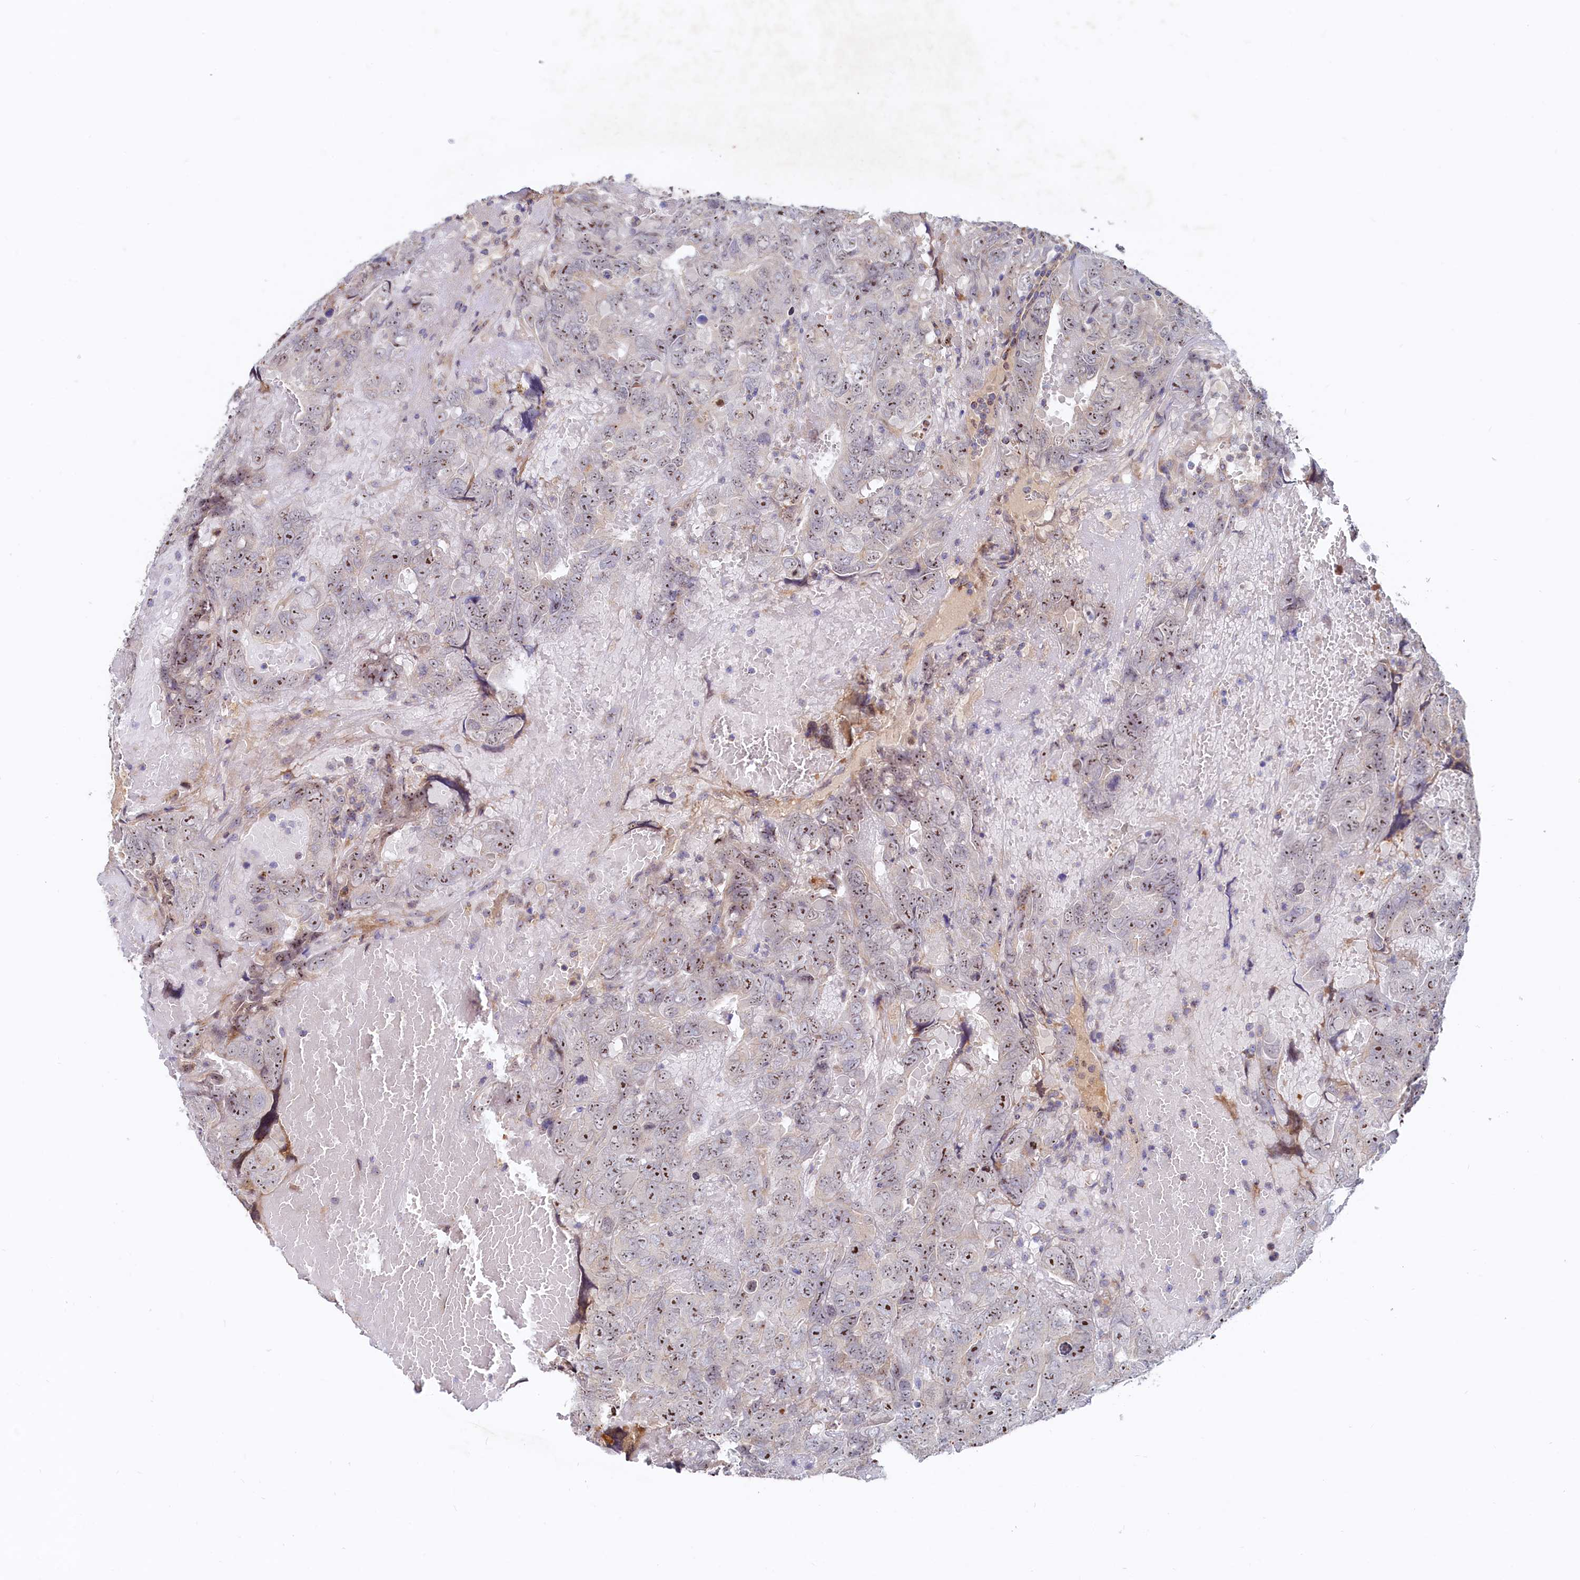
{"staining": {"intensity": "moderate", "quantity": ">75%", "location": "nuclear"}, "tissue": "testis cancer", "cell_type": "Tumor cells", "image_type": "cancer", "snomed": [{"axis": "morphology", "description": "Carcinoma, Embryonal, NOS"}, {"axis": "topography", "description": "Testis"}], "caption": "IHC staining of embryonal carcinoma (testis), which exhibits medium levels of moderate nuclear expression in approximately >75% of tumor cells indicating moderate nuclear protein expression. The staining was performed using DAB (brown) for protein detection and nuclei were counterstained in hematoxylin (blue).", "gene": "RGS7BP", "patient": {"sex": "male", "age": 45}}